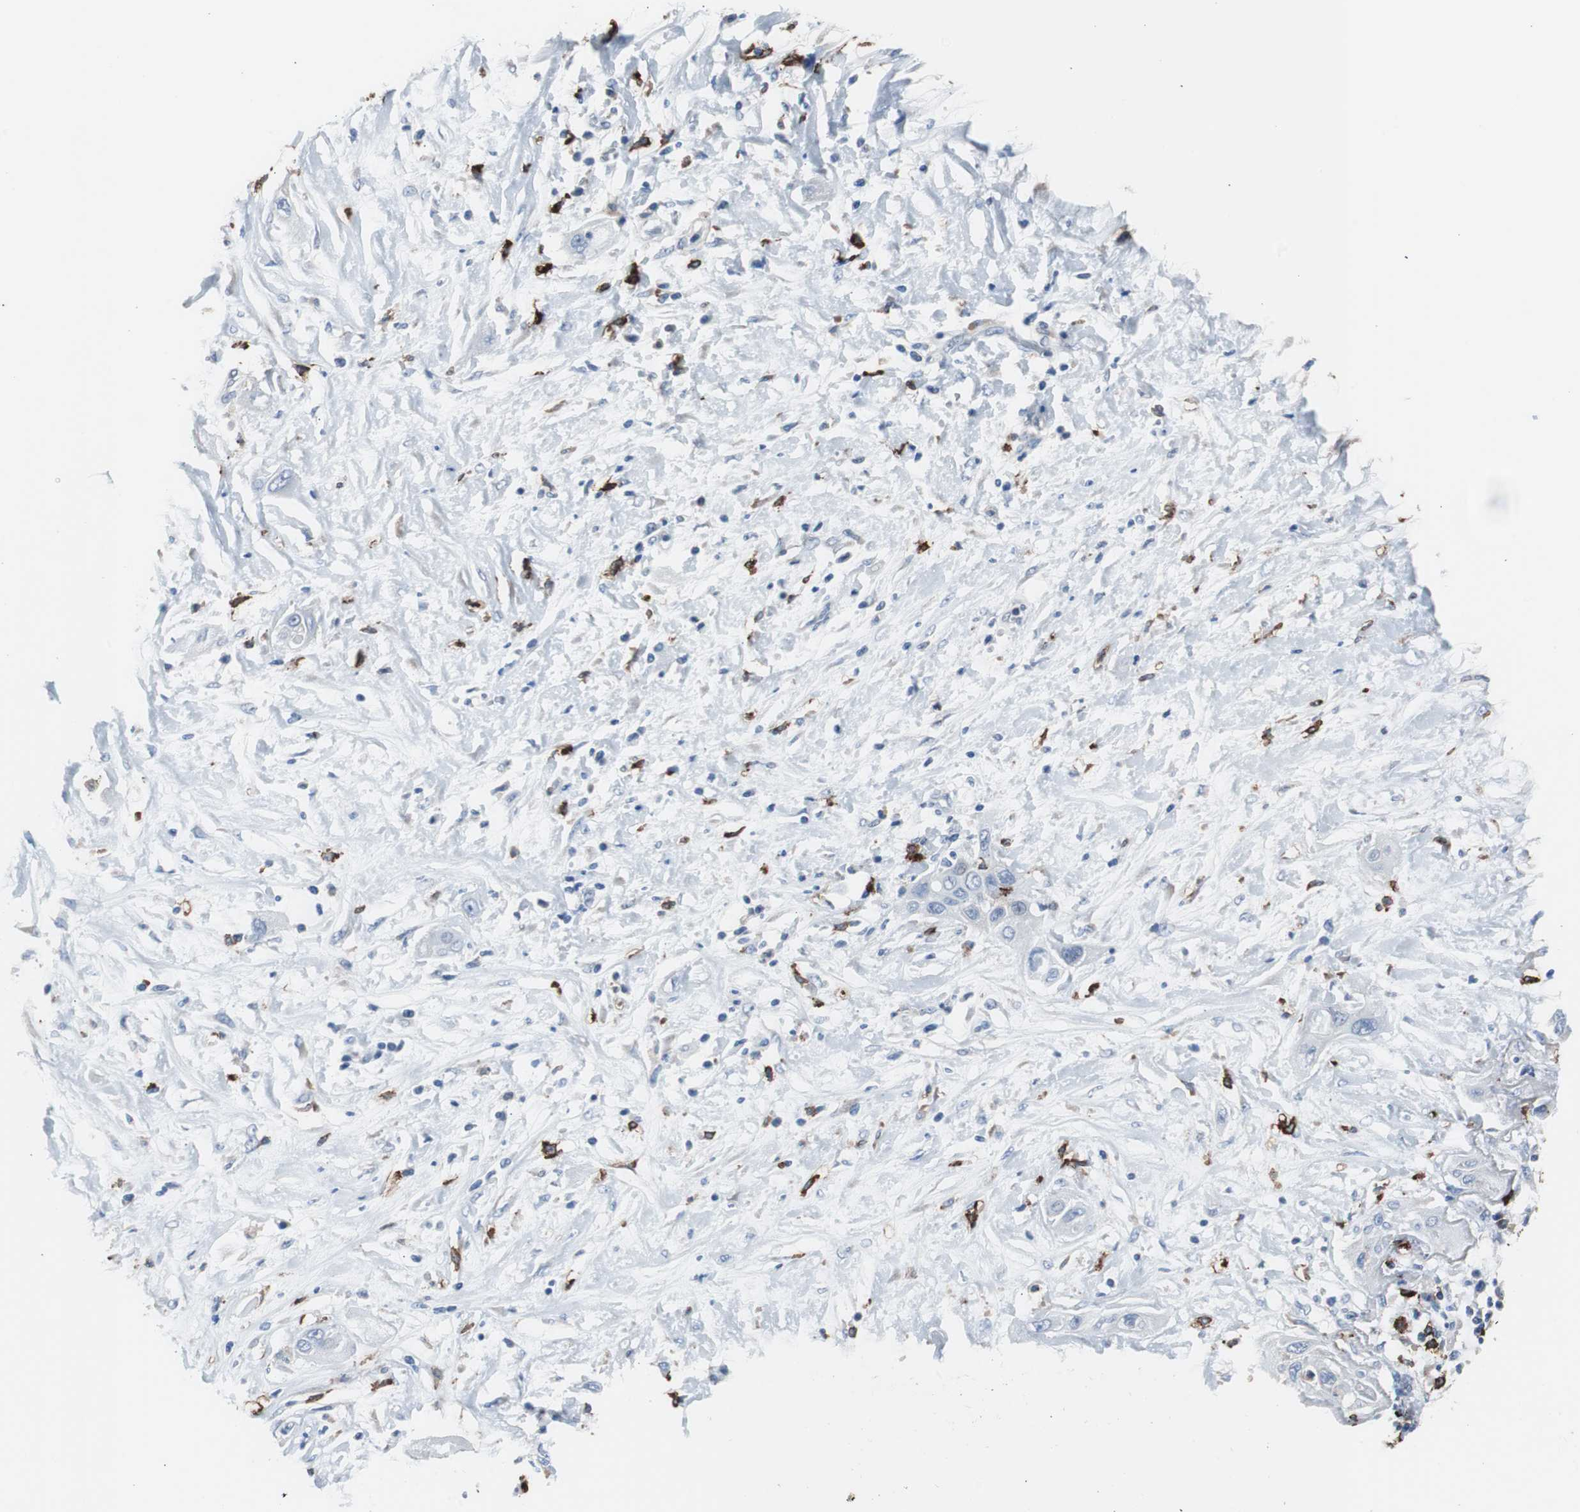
{"staining": {"intensity": "negative", "quantity": "none", "location": "none"}, "tissue": "lung cancer", "cell_type": "Tumor cells", "image_type": "cancer", "snomed": [{"axis": "morphology", "description": "Squamous cell carcinoma, NOS"}, {"axis": "topography", "description": "Lung"}], "caption": "Tumor cells are negative for protein expression in human lung cancer. Nuclei are stained in blue.", "gene": "FCGR2B", "patient": {"sex": "female", "age": 47}}